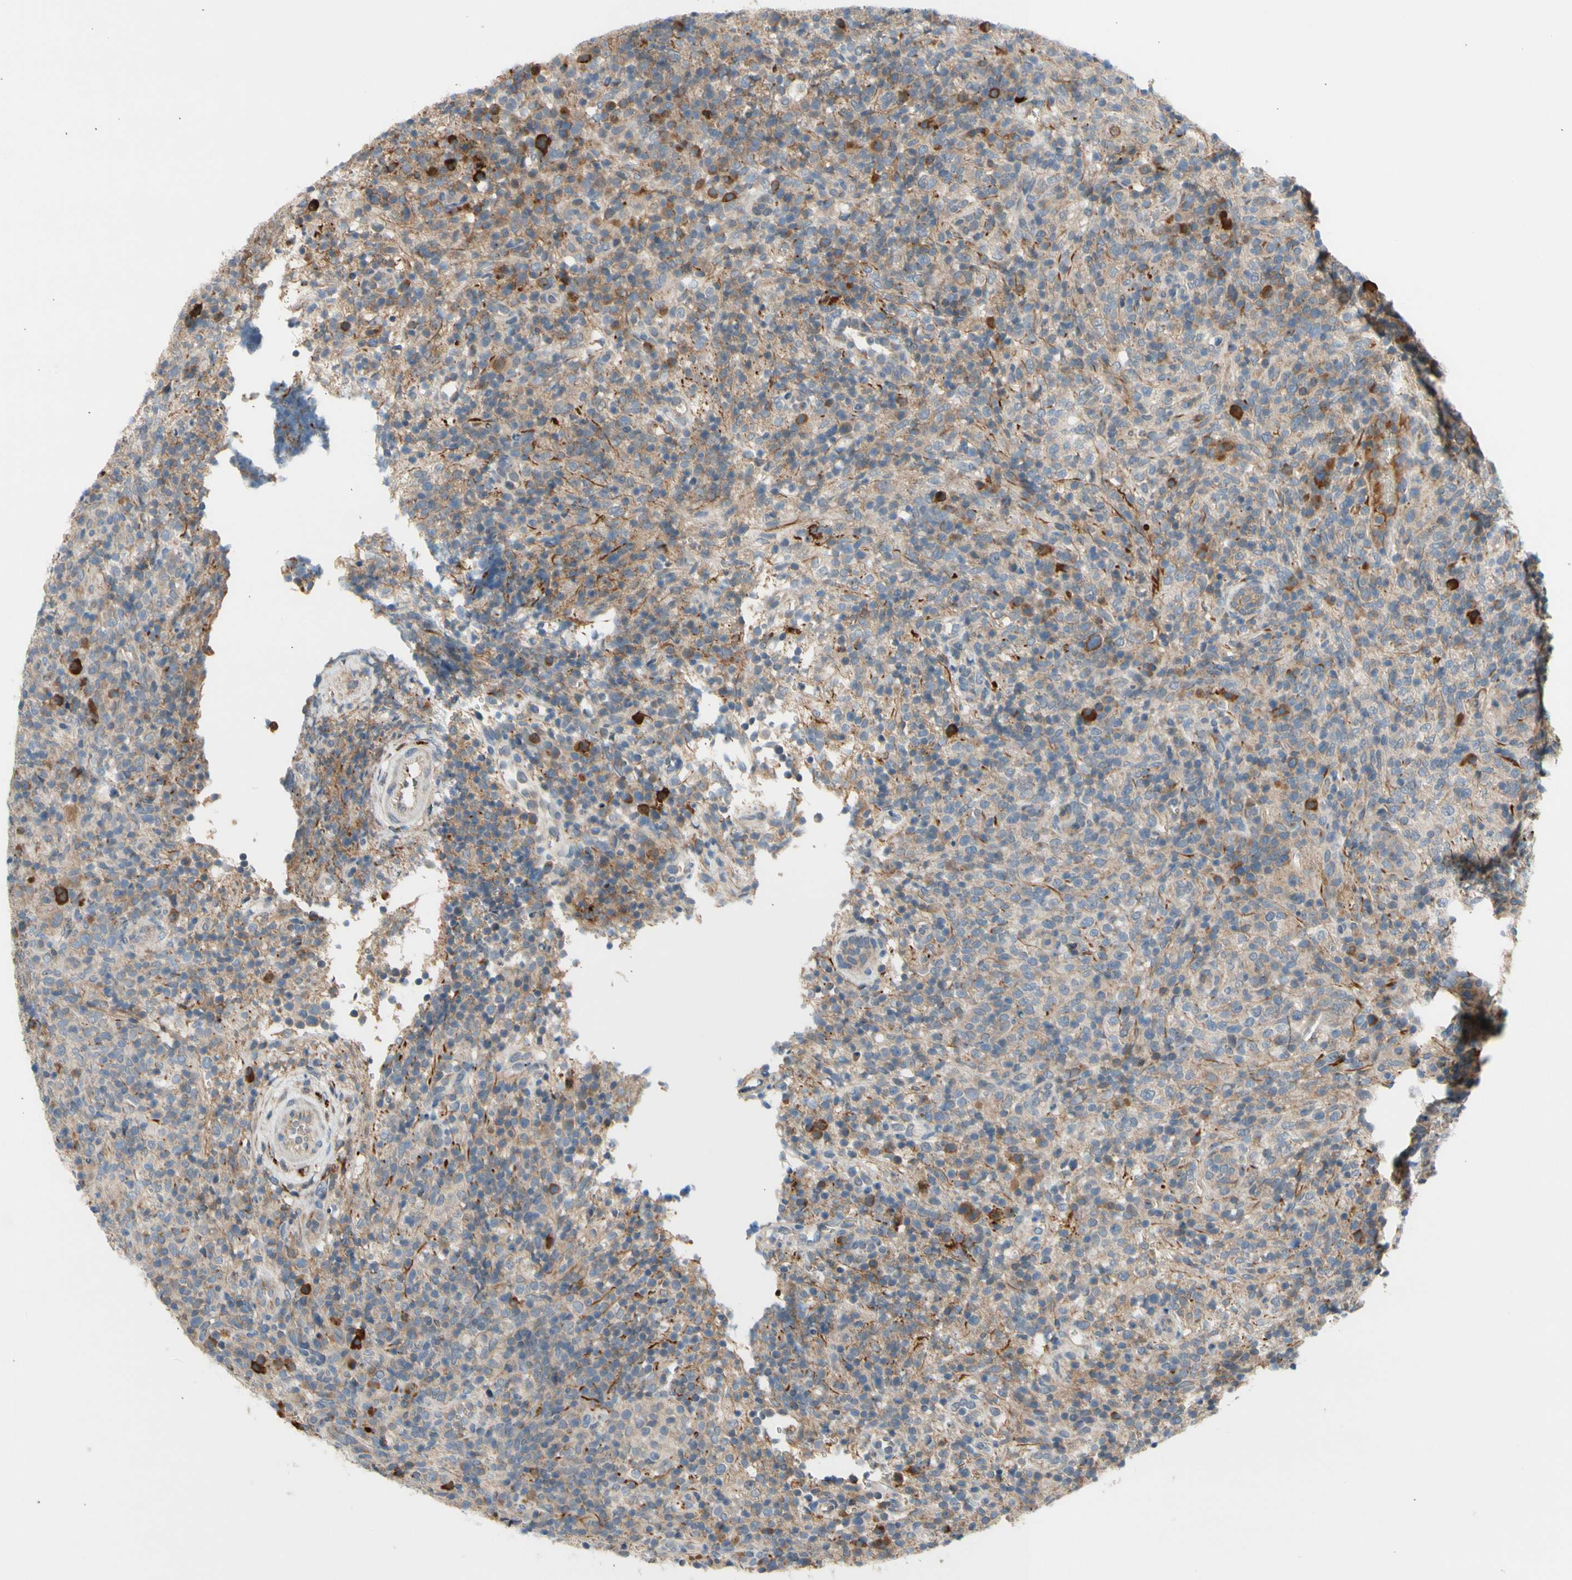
{"staining": {"intensity": "moderate", "quantity": "25%-75%", "location": "cytoplasmic/membranous"}, "tissue": "lymphoma", "cell_type": "Tumor cells", "image_type": "cancer", "snomed": [{"axis": "morphology", "description": "Malignant lymphoma, non-Hodgkin's type, High grade"}, {"axis": "topography", "description": "Lymph node"}], "caption": "Malignant lymphoma, non-Hodgkin's type (high-grade) stained for a protein displays moderate cytoplasmic/membranous positivity in tumor cells.", "gene": "GALNT5", "patient": {"sex": "female", "age": 76}}